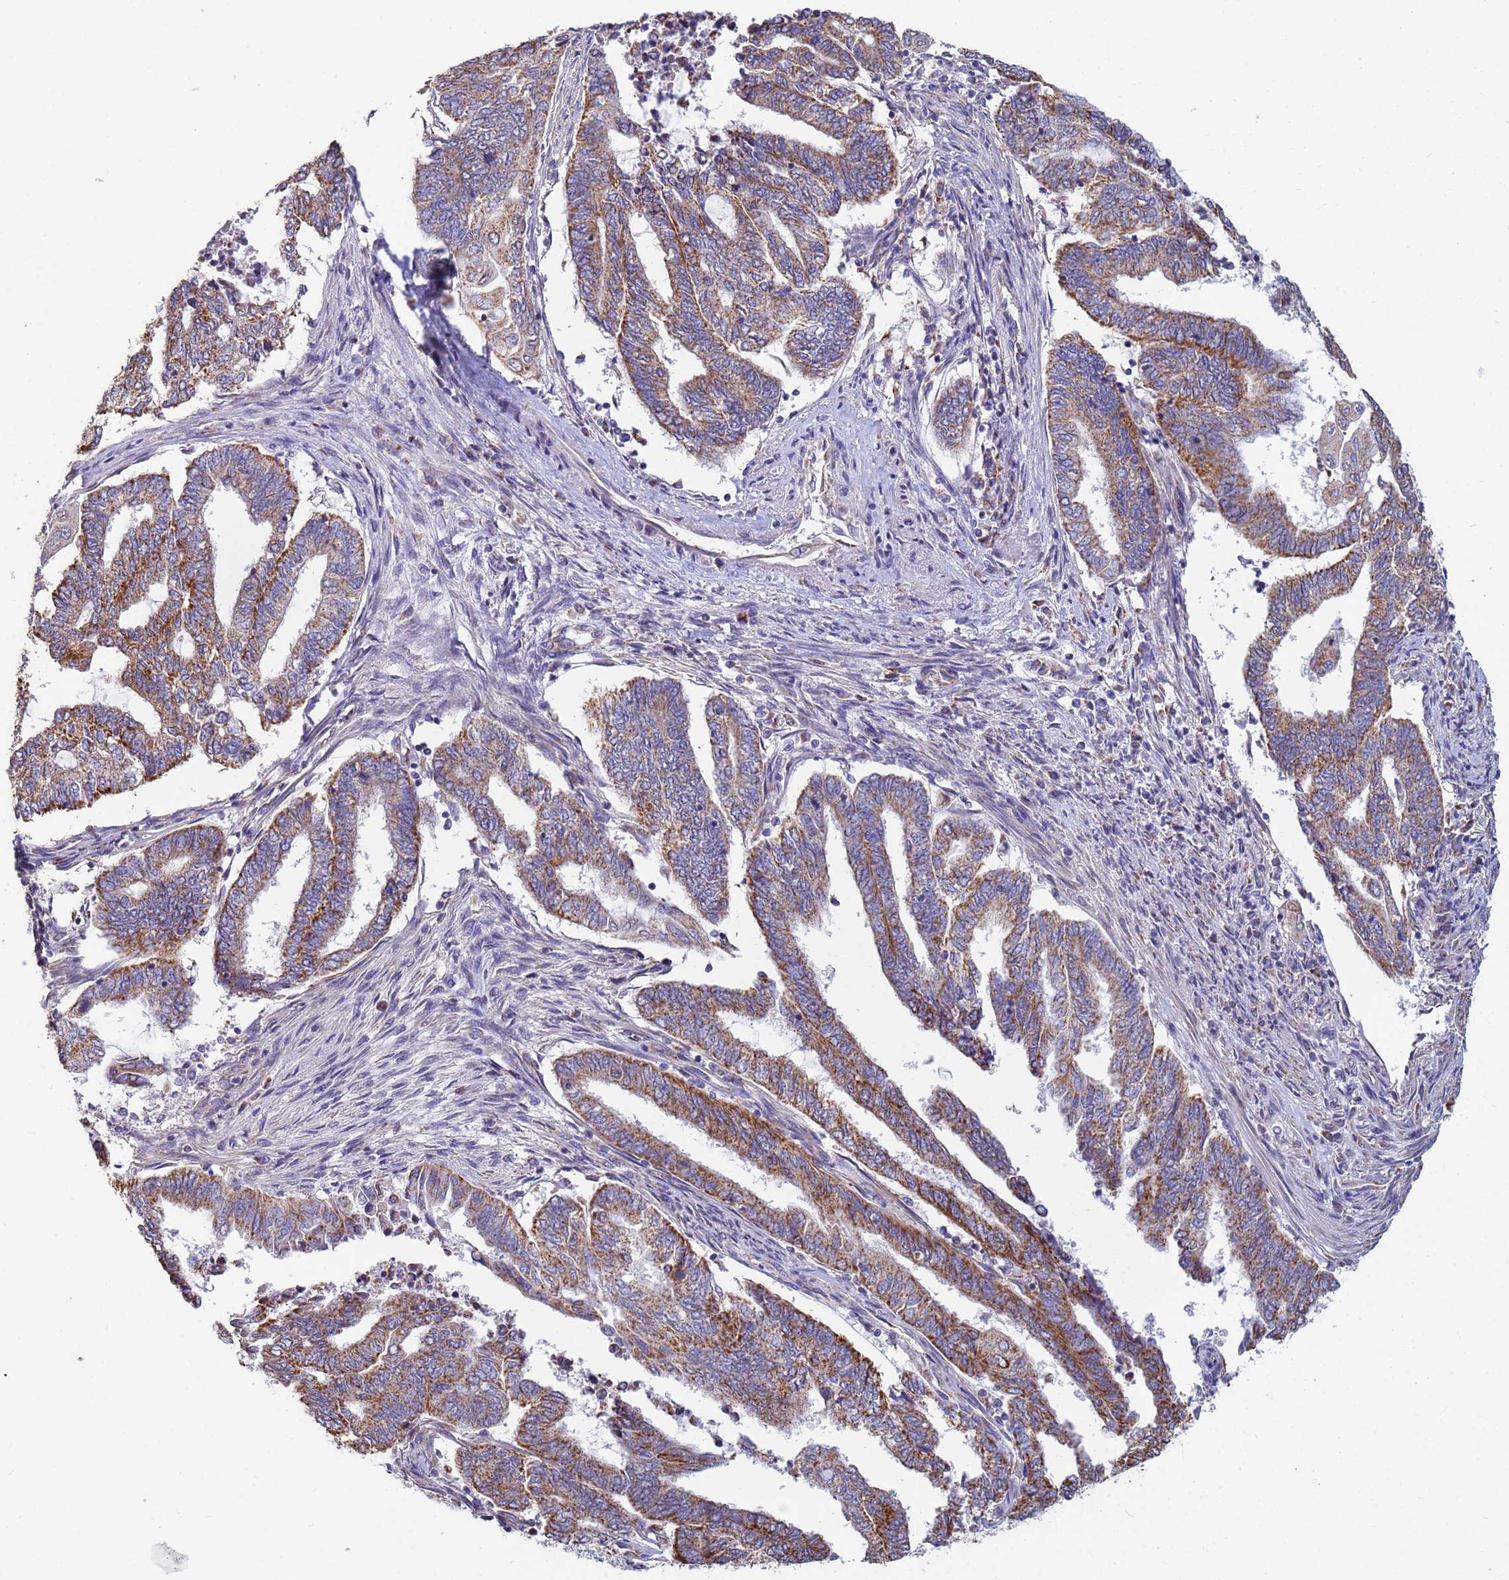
{"staining": {"intensity": "moderate", "quantity": ">75%", "location": "cytoplasmic/membranous"}, "tissue": "endometrial cancer", "cell_type": "Tumor cells", "image_type": "cancer", "snomed": [{"axis": "morphology", "description": "Adenocarcinoma, NOS"}, {"axis": "topography", "description": "Uterus"}, {"axis": "topography", "description": "Endometrium"}], "caption": "Immunohistochemistry (DAB) staining of human adenocarcinoma (endometrial) shows moderate cytoplasmic/membranous protein staining in approximately >75% of tumor cells. The protein of interest is shown in brown color, while the nuclei are stained blue.", "gene": "UQCRH", "patient": {"sex": "female", "age": 70}}